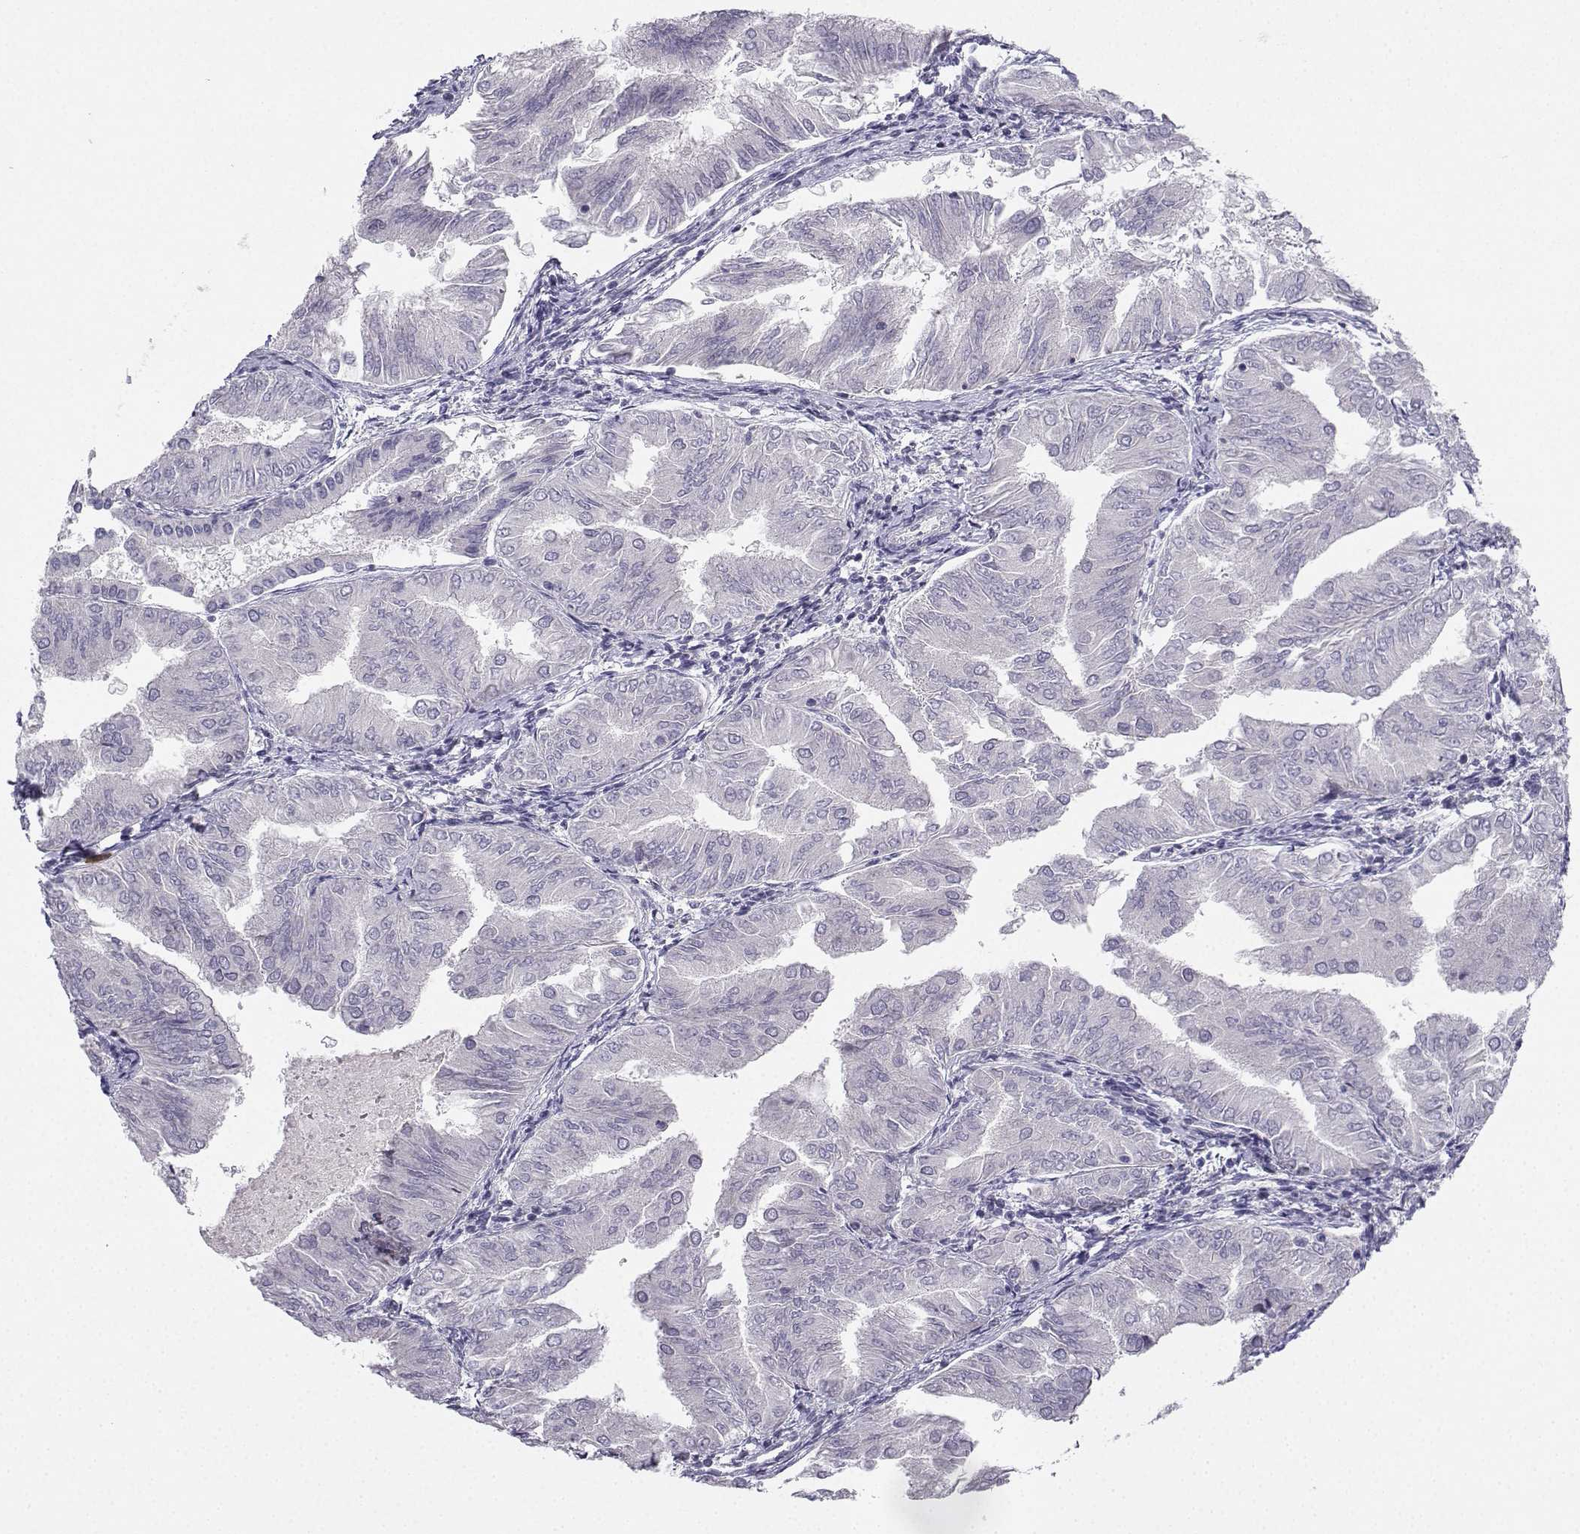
{"staining": {"intensity": "negative", "quantity": "none", "location": "none"}, "tissue": "endometrial cancer", "cell_type": "Tumor cells", "image_type": "cancer", "snomed": [{"axis": "morphology", "description": "Adenocarcinoma, NOS"}, {"axis": "topography", "description": "Endometrium"}], "caption": "Endometrial cancer stained for a protein using immunohistochemistry demonstrates no positivity tumor cells.", "gene": "CALY", "patient": {"sex": "female", "age": 53}}